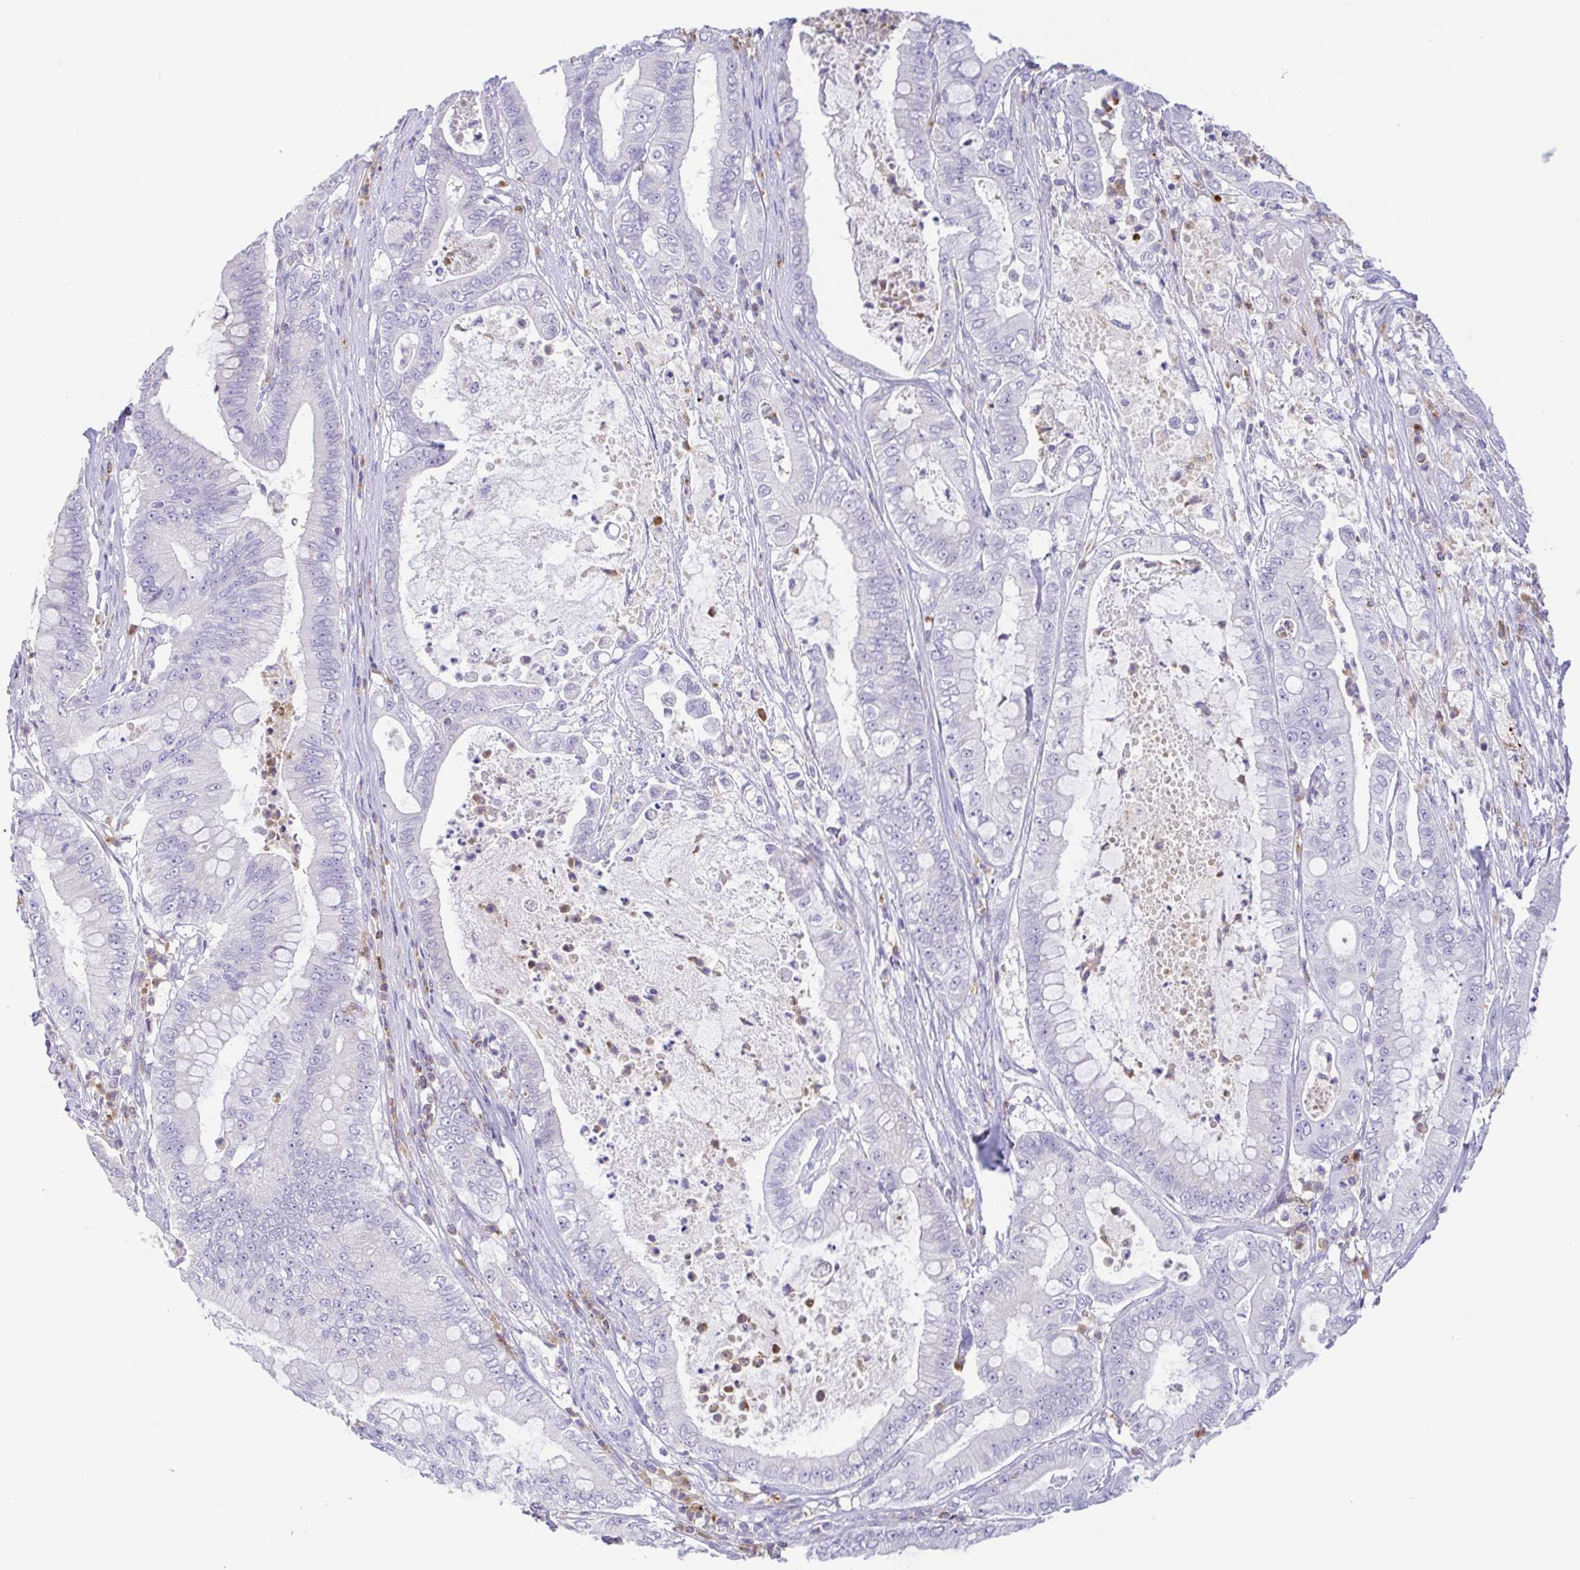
{"staining": {"intensity": "negative", "quantity": "none", "location": "none"}, "tissue": "pancreatic cancer", "cell_type": "Tumor cells", "image_type": "cancer", "snomed": [{"axis": "morphology", "description": "Adenocarcinoma, NOS"}, {"axis": "topography", "description": "Pancreas"}], "caption": "This is a photomicrograph of immunohistochemistry staining of adenocarcinoma (pancreatic), which shows no positivity in tumor cells.", "gene": "PGLYRP1", "patient": {"sex": "male", "age": 71}}